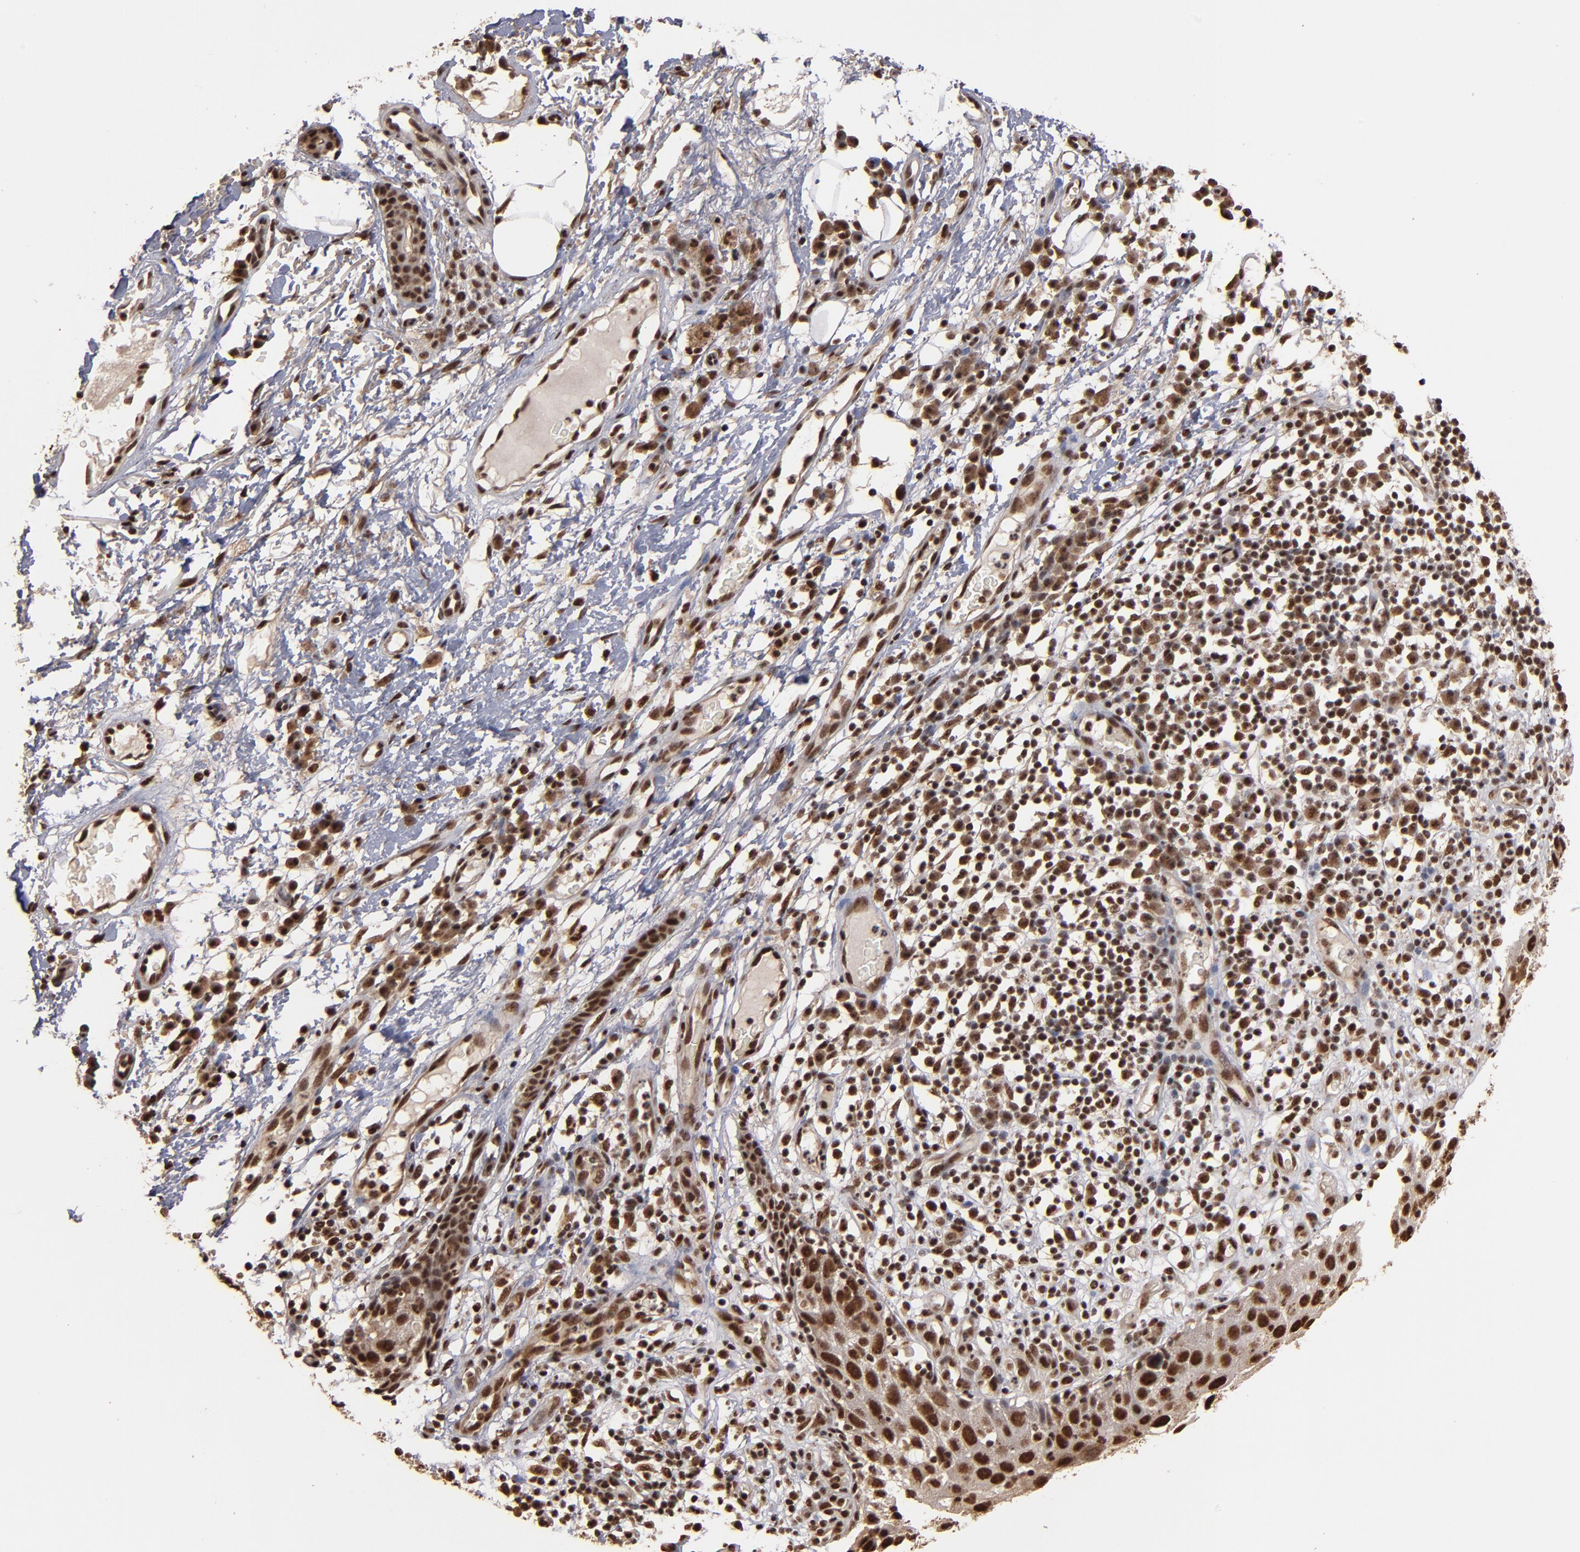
{"staining": {"intensity": "strong", "quantity": ">75%", "location": "cytoplasmic/membranous,nuclear"}, "tissue": "skin cancer", "cell_type": "Tumor cells", "image_type": "cancer", "snomed": [{"axis": "morphology", "description": "Squamous cell carcinoma, NOS"}, {"axis": "topography", "description": "Skin"}], "caption": "Strong cytoplasmic/membranous and nuclear positivity for a protein is seen in approximately >75% of tumor cells of skin cancer (squamous cell carcinoma) using immunohistochemistry.", "gene": "SNW1", "patient": {"sex": "male", "age": 87}}